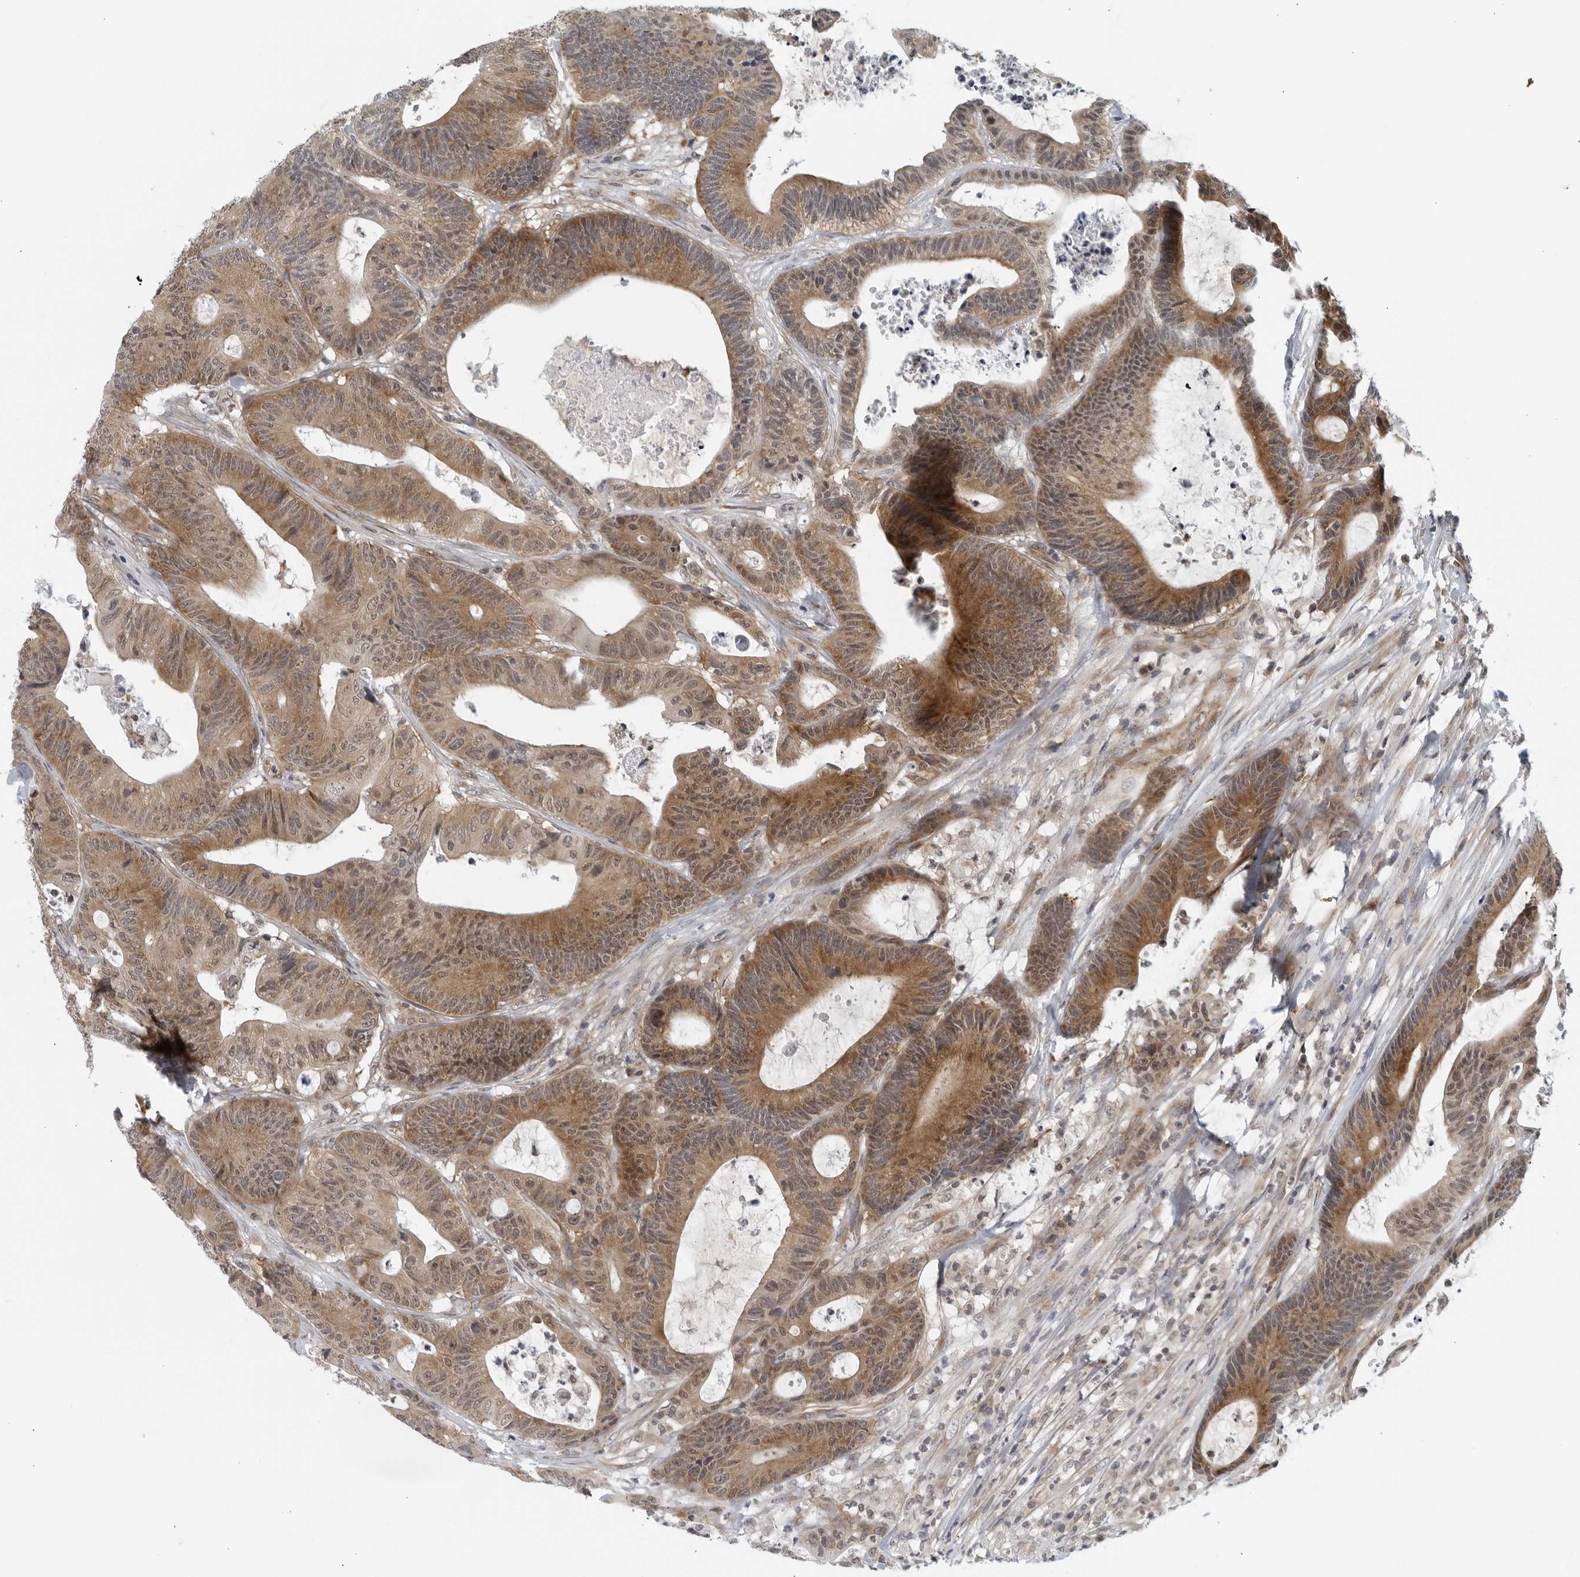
{"staining": {"intensity": "moderate", "quantity": ">75%", "location": "cytoplasmic/membranous"}, "tissue": "colorectal cancer", "cell_type": "Tumor cells", "image_type": "cancer", "snomed": [{"axis": "morphology", "description": "Adenocarcinoma, NOS"}, {"axis": "topography", "description": "Colon"}], "caption": "A brown stain highlights moderate cytoplasmic/membranous staining of a protein in colorectal adenocarcinoma tumor cells. (brown staining indicates protein expression, while blue staining denotes nuclei).", "gene": "RC3H1", "patient": {"sex": "female", "age": 84}}